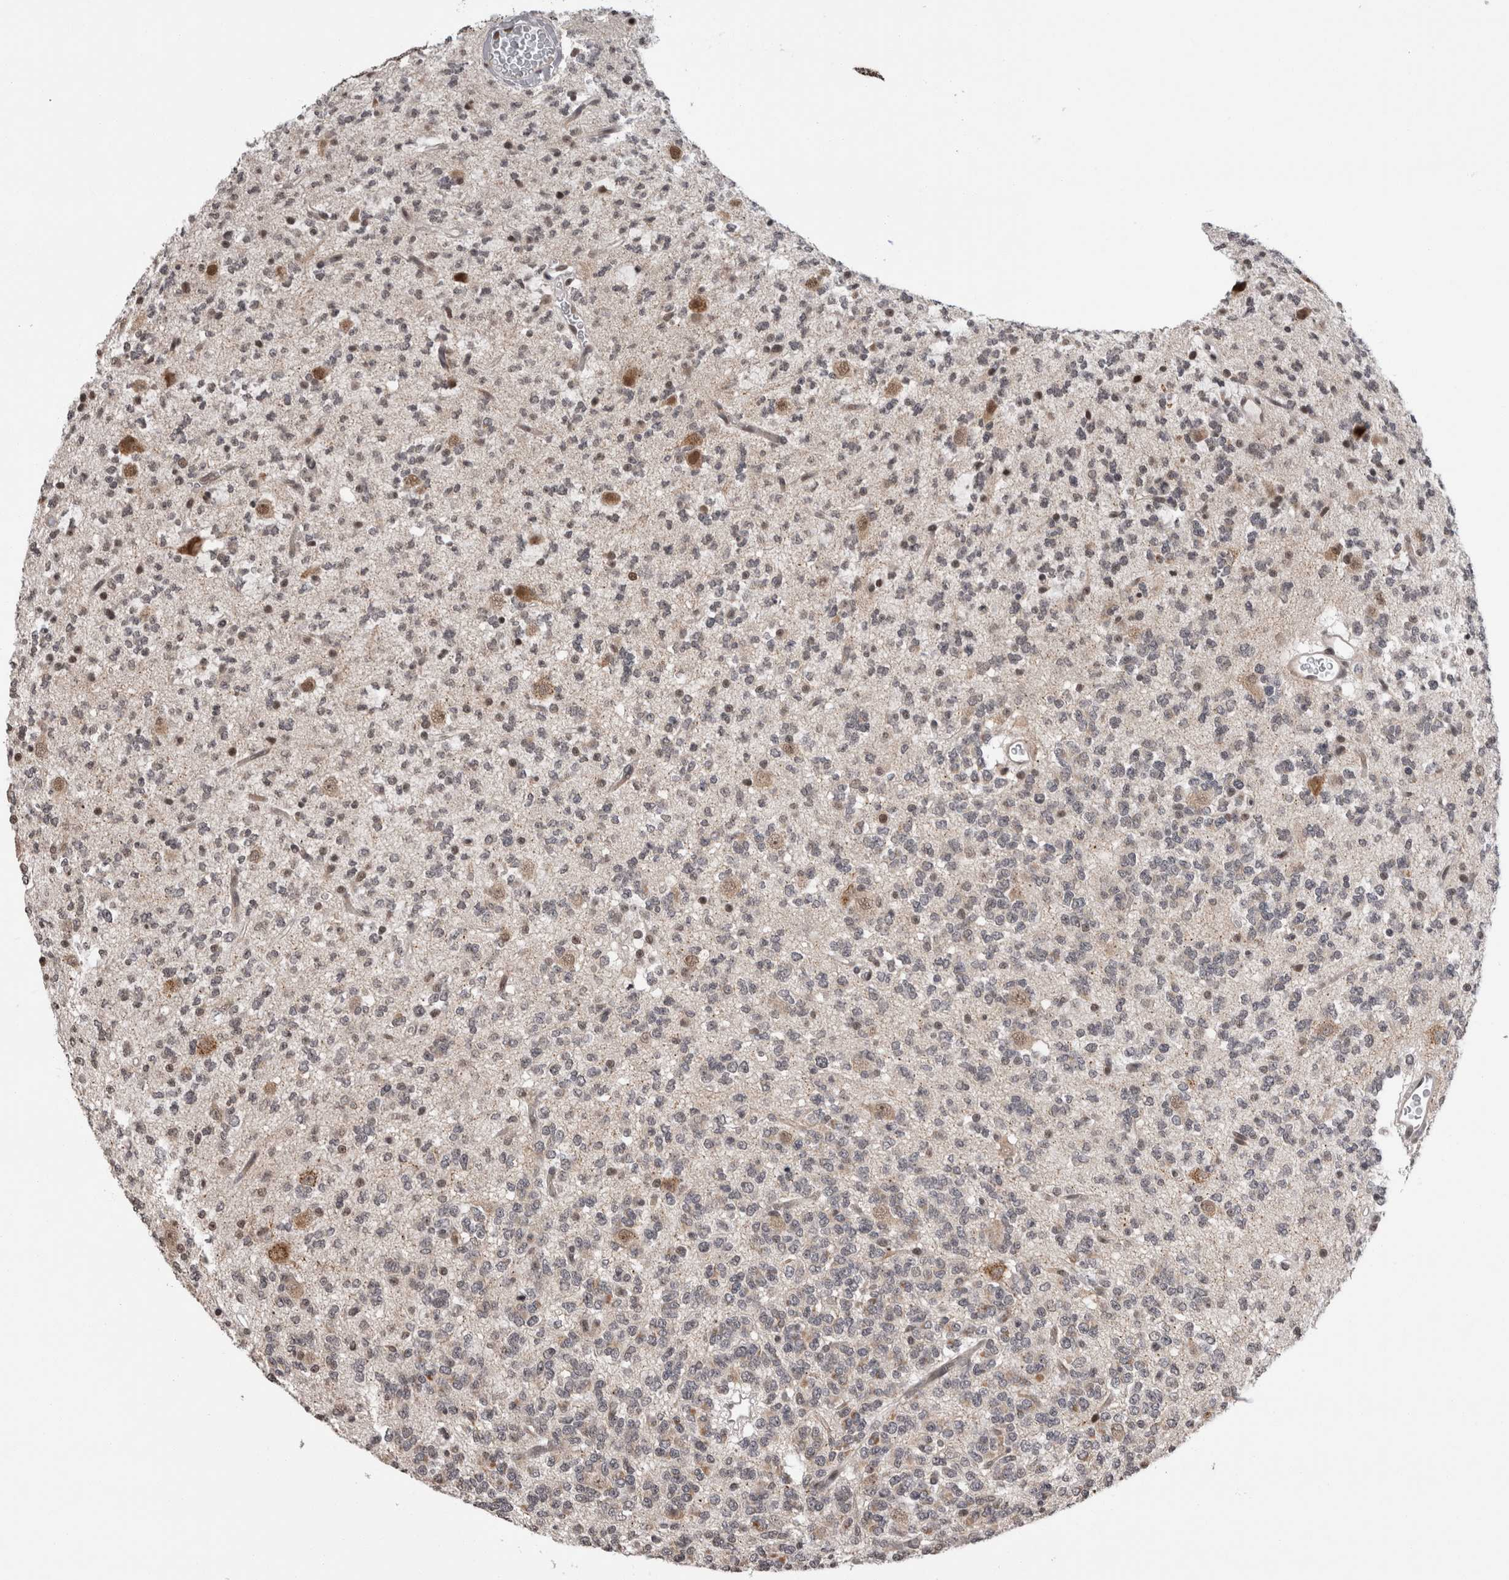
{"staining": {"intensity": "negative", "quantity": "none", "location": "none"}, "tissue": "glioma", "cell_type": "Tumor cells", "image_type": "cancer", "snomed": [{"axis": "morphology", "description": "Glioma, malignant, Low grade"}, {"axis": "topography", "description": "Brain"}], "caption": "High power microscopy image of an IHC photomicrograph of glioma, revealing no significant expression in tumor cells.", "gene": "ZBTB11", "patient": {"sex": "male", "age": 38}}